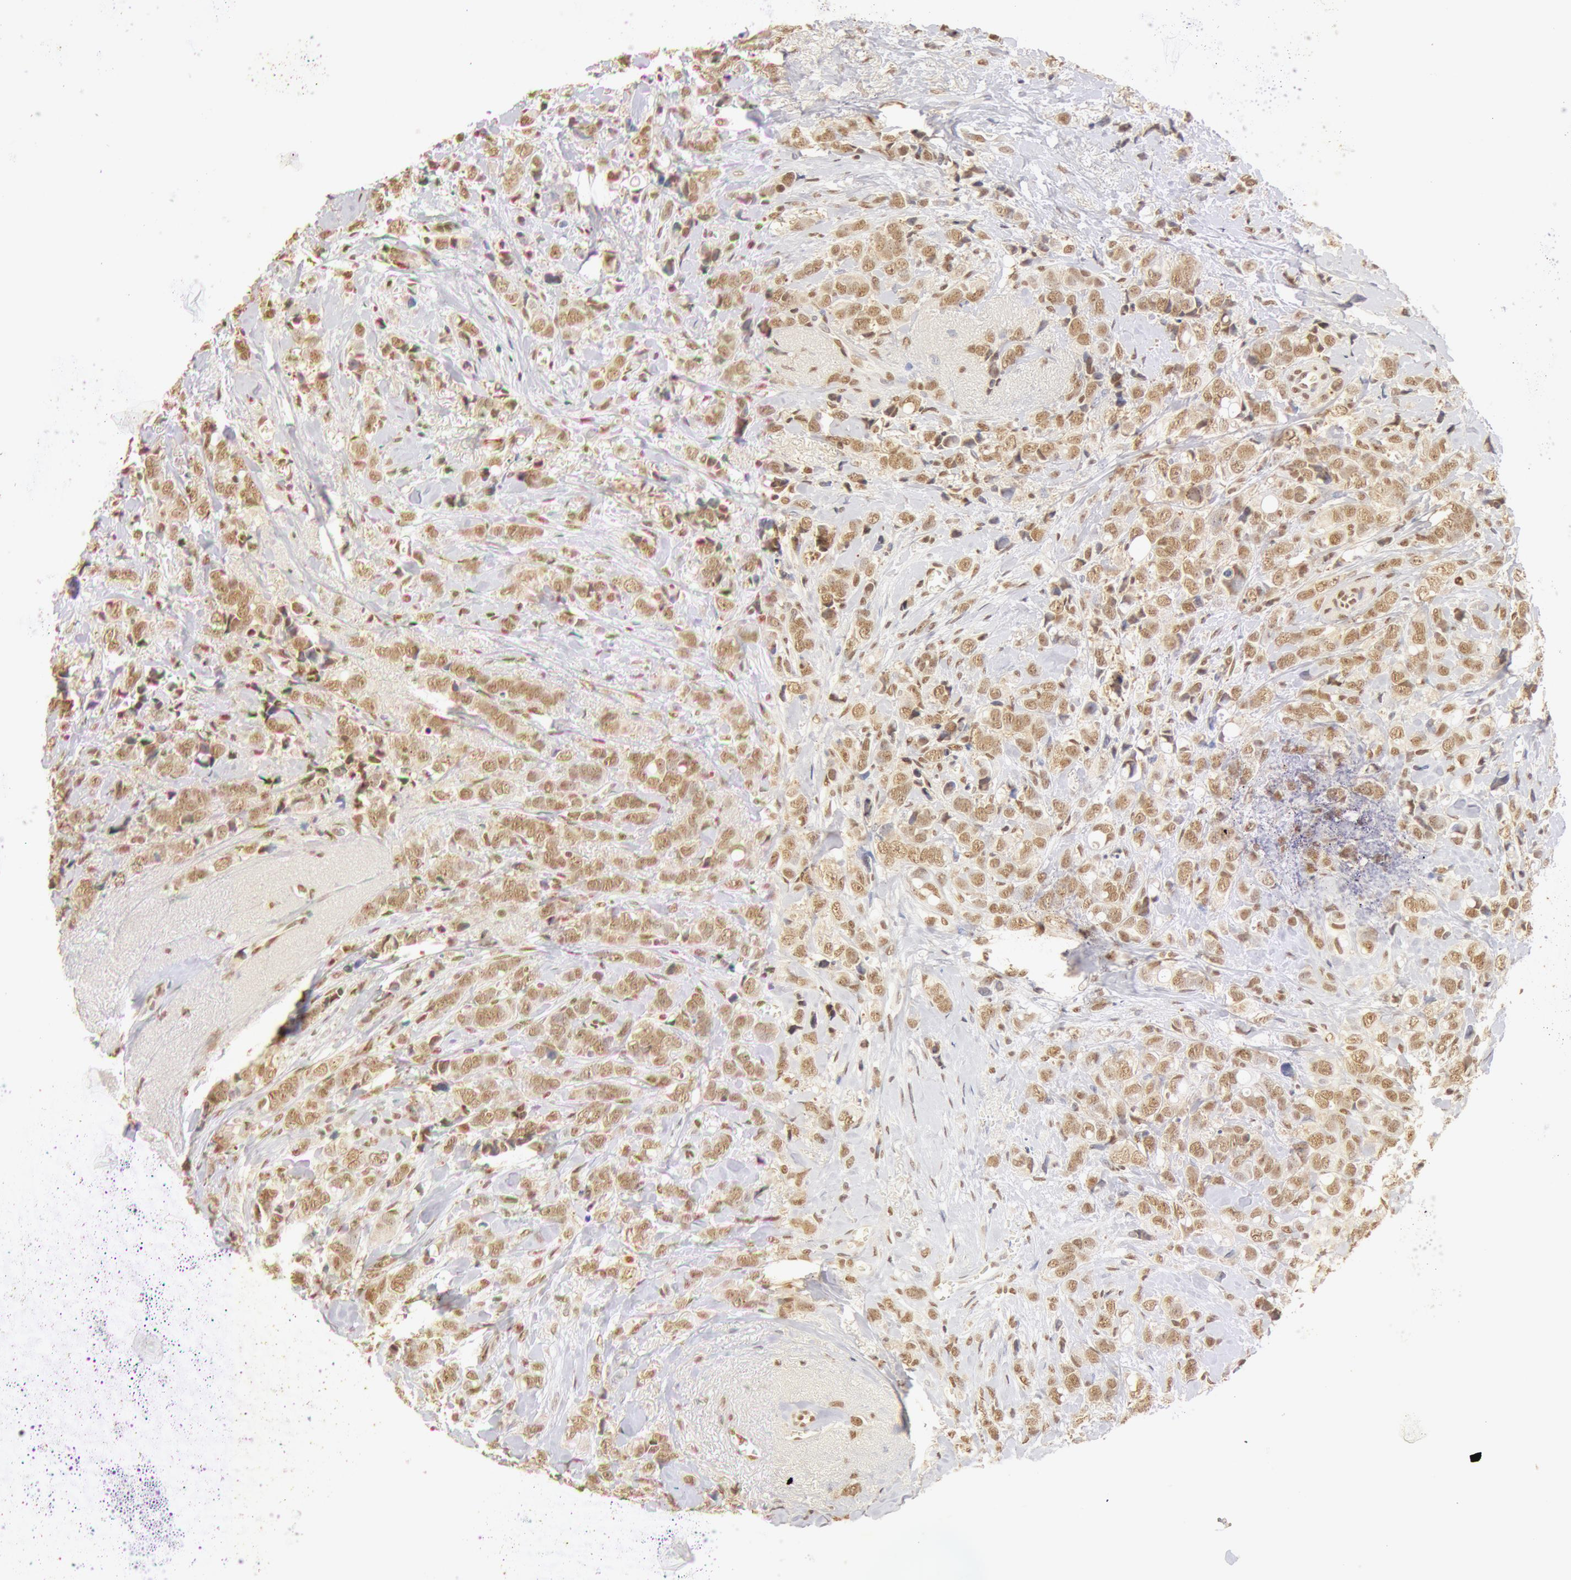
{"staining": {"intensity": "moderate", "quantity": ">75%", "location": "cytoplasmic/membranous,nuclear"}, "tissue": "breast cancer", "cell_type": "Tumor cells", "image_type": "cancer", "snomed": [{"axis": "morphology", "description": "Lobular carcinoma"}, {"axis": "topography", "description": "Breast"}], "caption": "A brown stain shows moderate cytoplasmic/membranous and nuclear expression of a protein in breast cancer (lobular carcinoma) tumor cells. The staining is performed using DAB brown chromogen to label protein expression. The nuclei are counter-stained blue using hematoxylin.", "gene": "SNRNP70", "patient": {"sex": "female", "age": 57}}